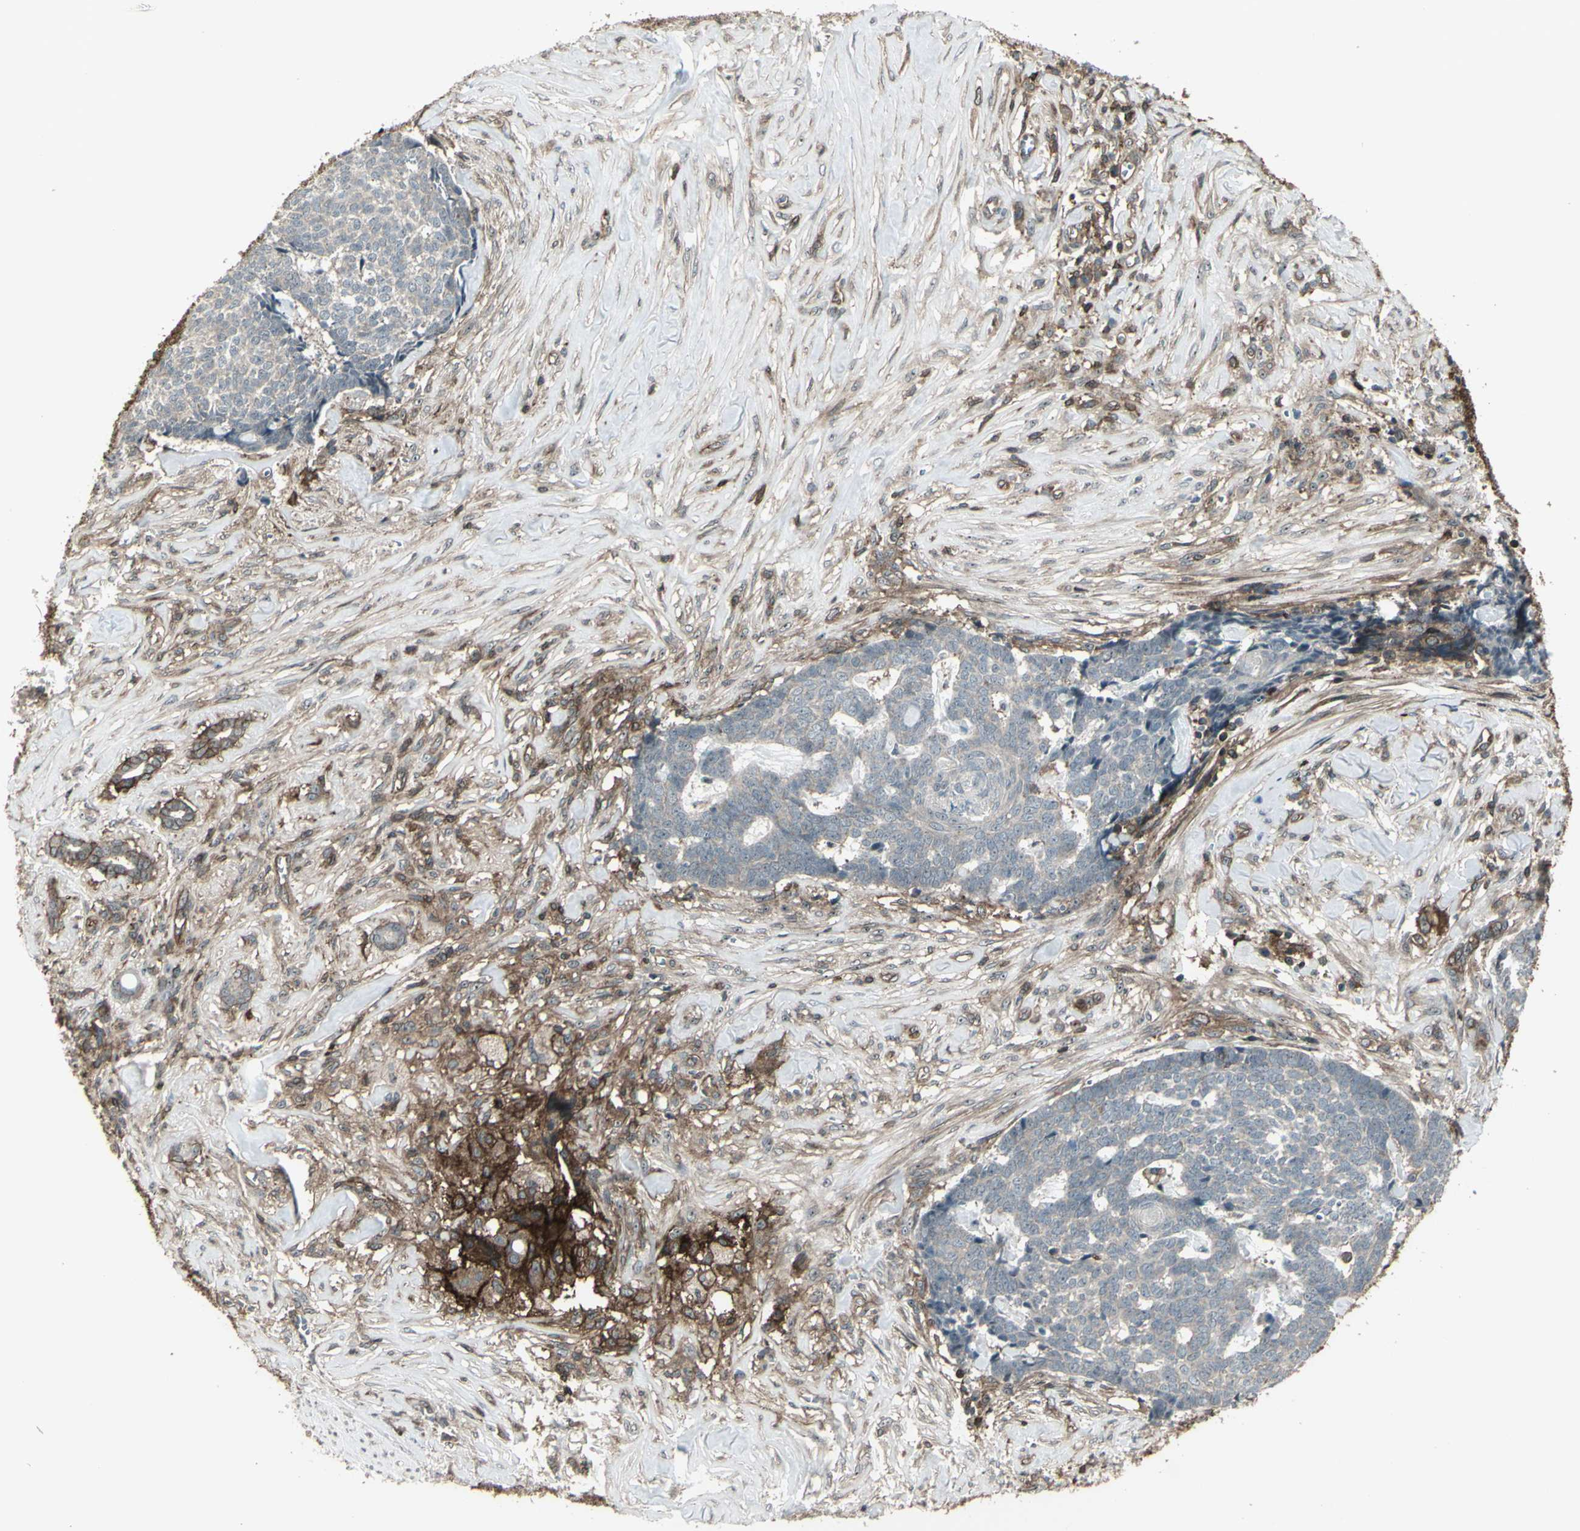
{"staining": {"intensity": "negative", "quantity": "none", "location": "none"}, "tissue": "skin cancer", "cell_type": "Tumor cells", "image_type": "cancer", "snomed": [{"axis": "morphology", "description": "Basal cell carcinoma"}, {"axis": "topography", "description": "Skin"}], "caption": "Skin basal cell carcinoma stained for a protein using immunohistochemistry (IHC) displays no expression tumor cells.", "gene": "FXYD5", "patient": {"sex": "male", "age": 84}}